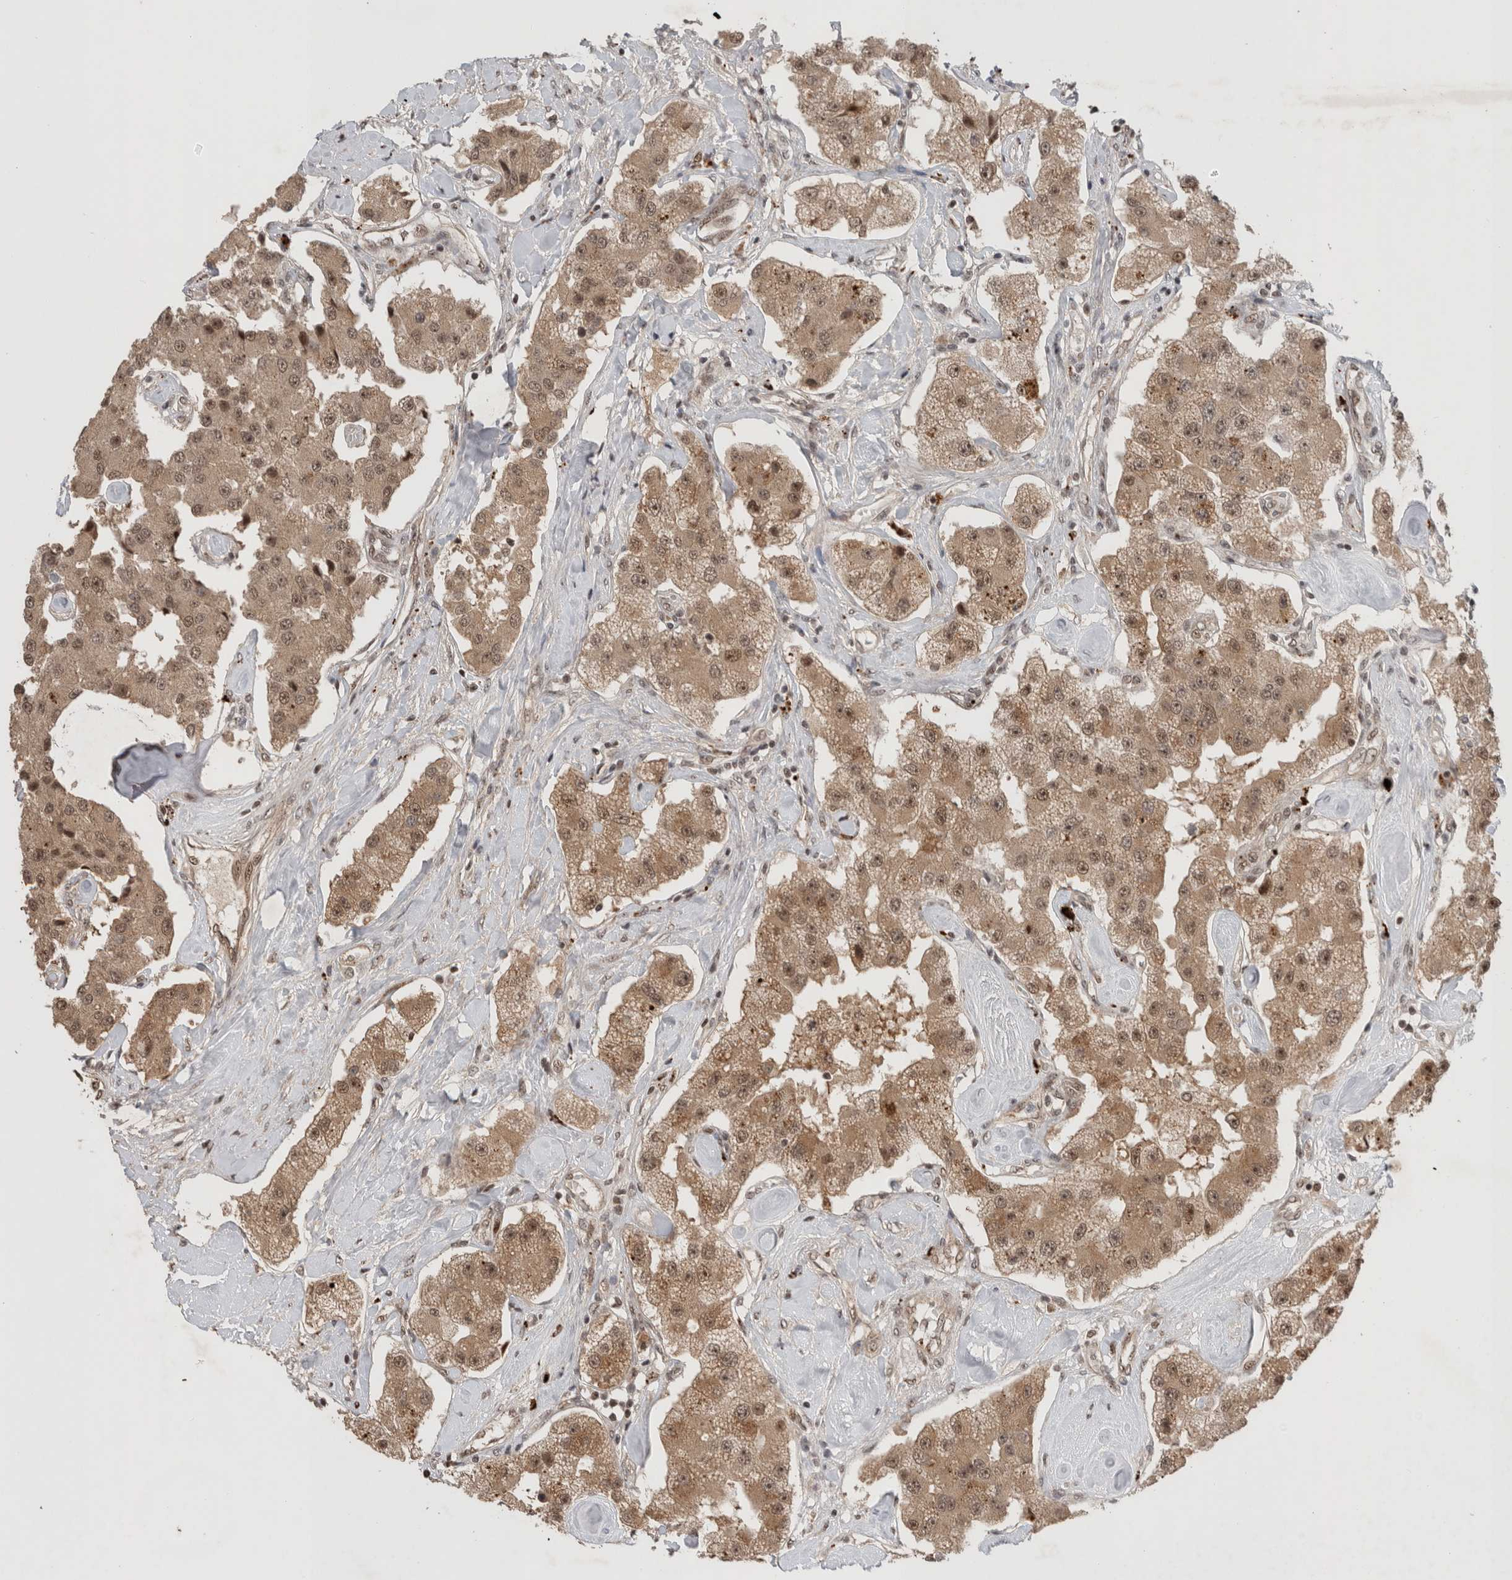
{"staining": {"intensity": "moderate", "quantity": ">75%", "location": "cytoplasmic/membranous,nuclear"}, "tissue": "carcinoid", "cell_type": "Tumor cells", "image_type": "cancer", "snomed": [{"axis": "morphology", "description": "Carcinoid, malignant, NOS"}, {"axis": "topography", "description": "Pancreas"}], "caption": "IHC micrograph of human carcinoid stained for a protein (brown), which reveals medium levels of moderate cytoplasmic/membranous and nuclear staining in about >75% of tumor cells.", "gene": "MPHOSPH6", "patient": {"sex": "male", "age": 41}}